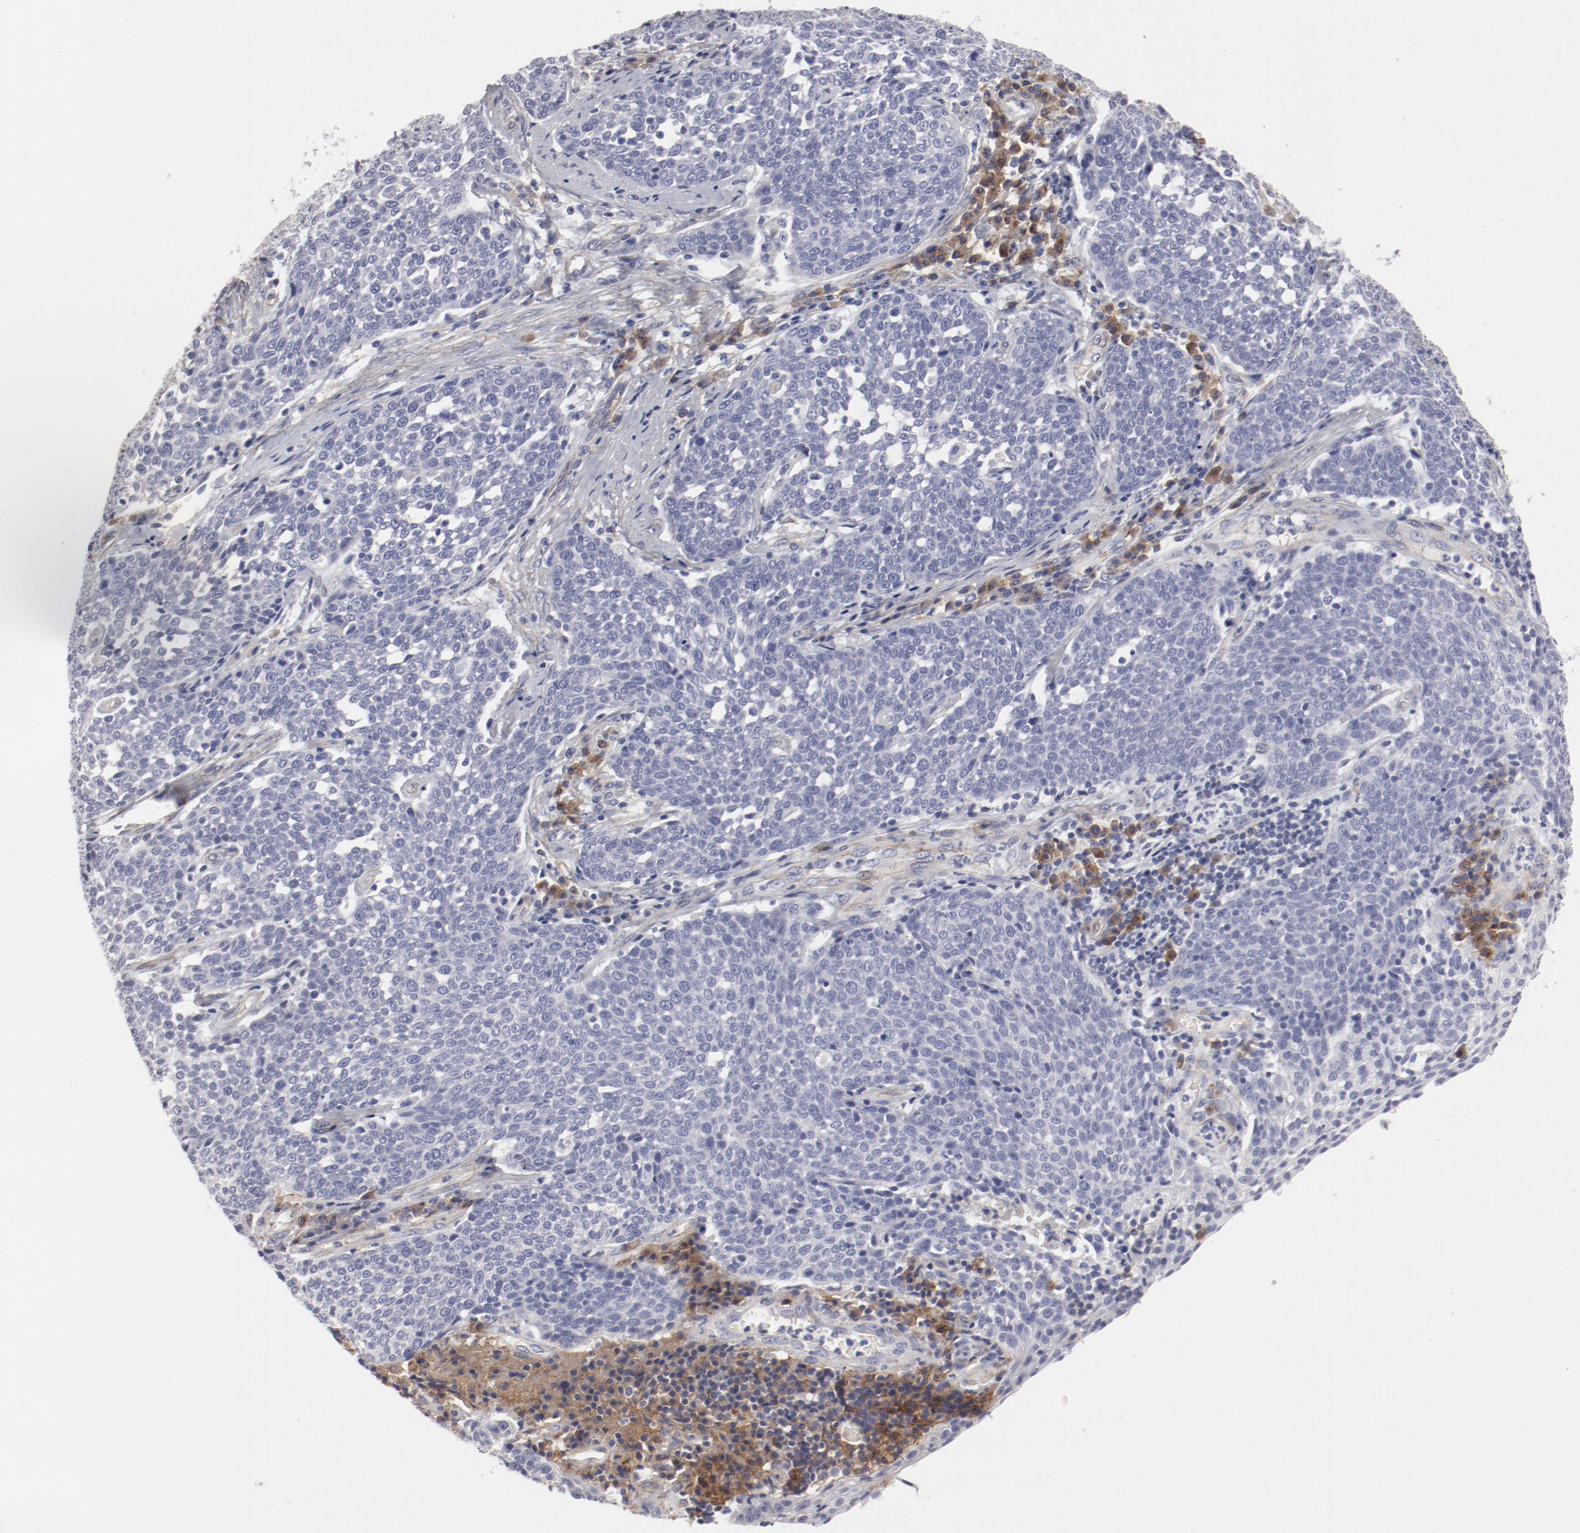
{"staining": {"intensity": "negative", "quantity": "none", "location": "none"}, "tissue": "cervical cancer", "cell_type": "Tumor cells", "image_type": "cancer", "snomed": [{"axis": "morphology", "description": "Squamous cell carcinoma, NOS"}, {"axis": "topography", "description": "Cervix"}], "caption": "DAB immunohistochemical staining of cervical cancer (squamous cell carcinoma) reveals no significant staining in tumor cells.", "gene": "LAX1", "patient": {"sex": "female", "age": 34}}